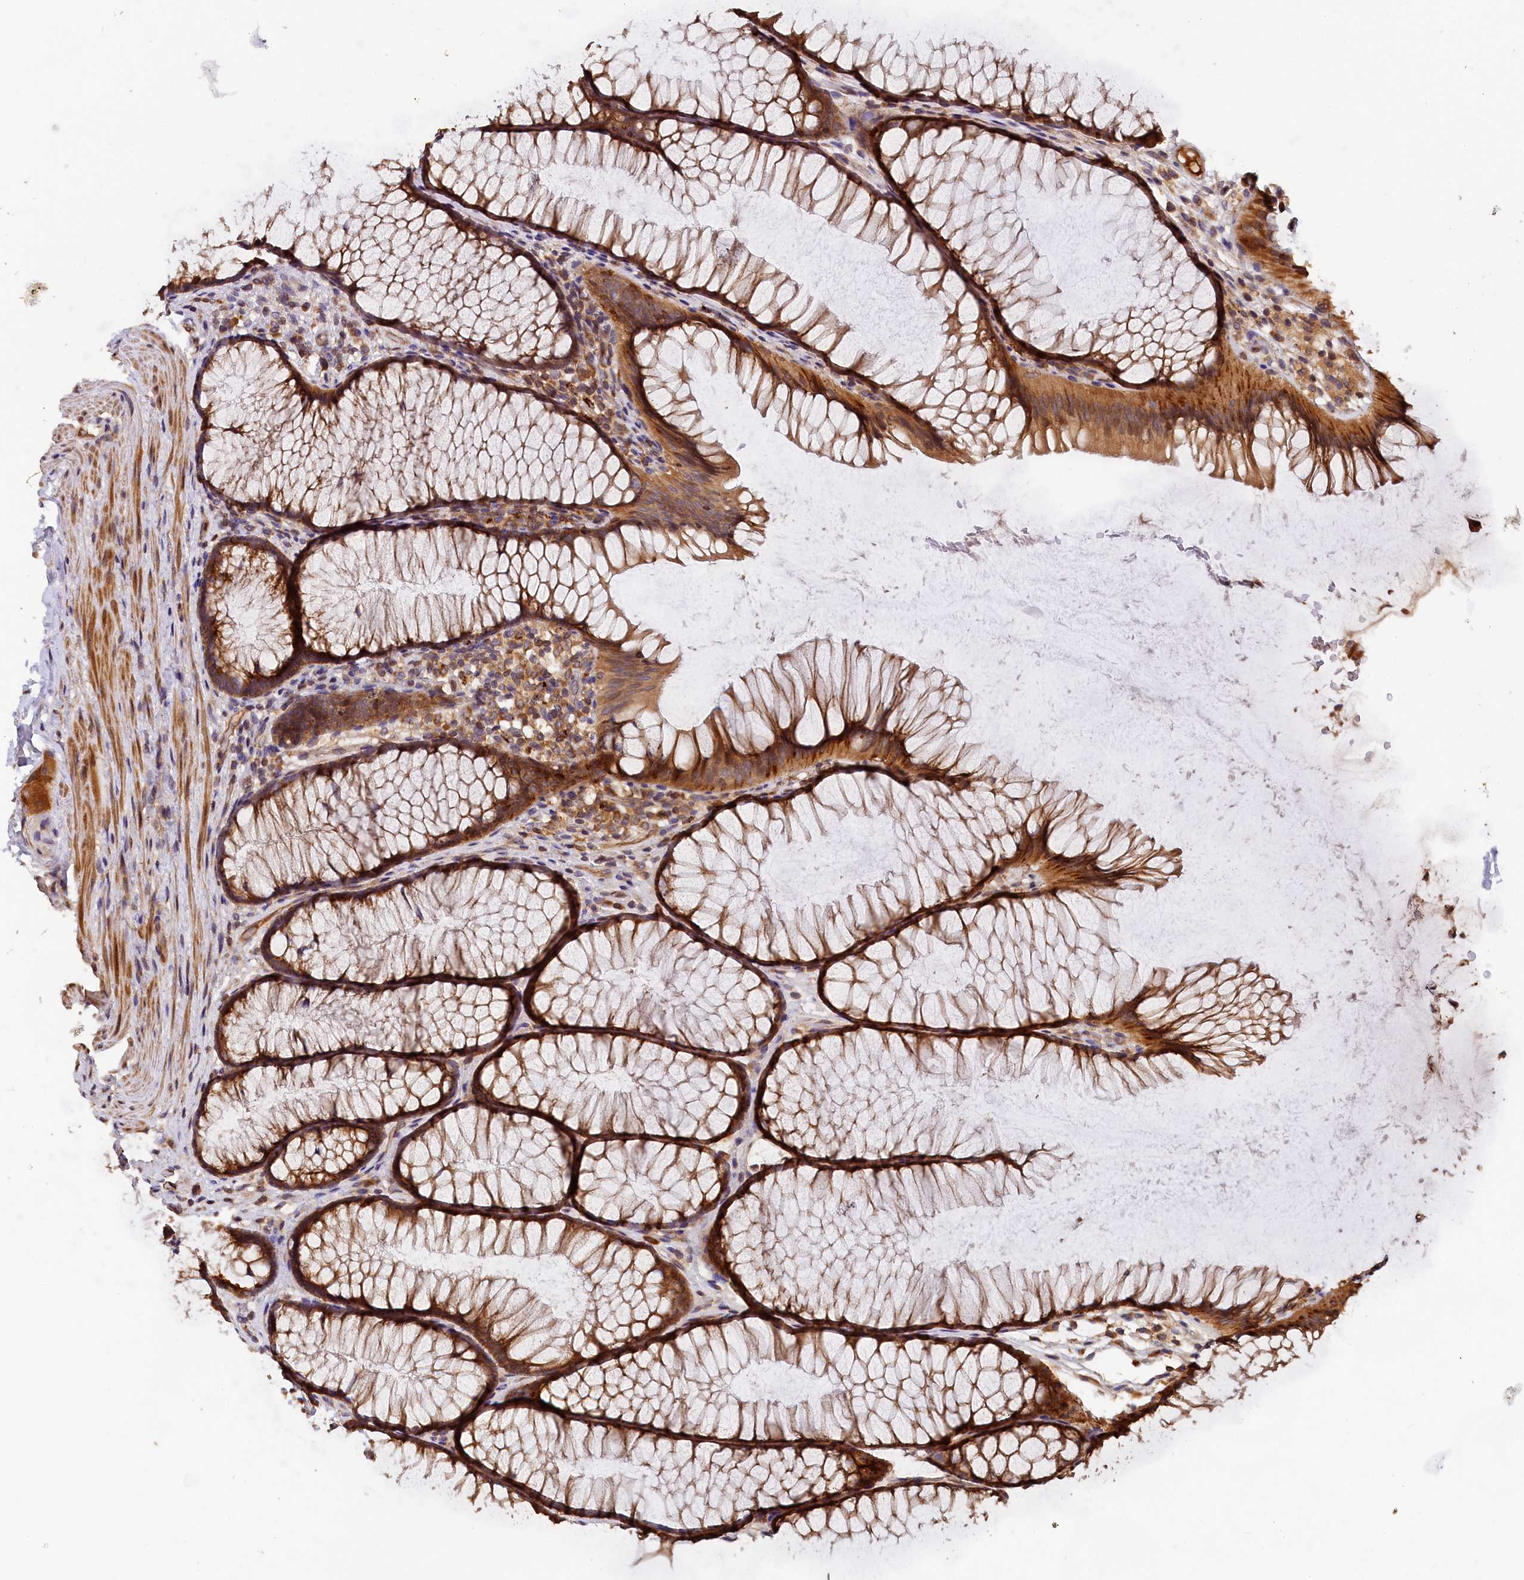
{"staining": {"intensity": "moderate", "quantity": ">75%", "location": "cytoplasmic/membranous"}, "tissue": "colon", "cell_type": "Endothelial cells", "image_type": "normal", "snomed": [{"axis": "morphology", "description": "Normal tissue, NOS"}, {"axis": "topography", "description": "Colon"}], "caption": "Endothelial cells show medium levels of moderate cytoplasmic/membranous expression in about >75% of cells in normal colon.", "gene": "HMOX2", "patient": {"sex": "female", "age": 82}}